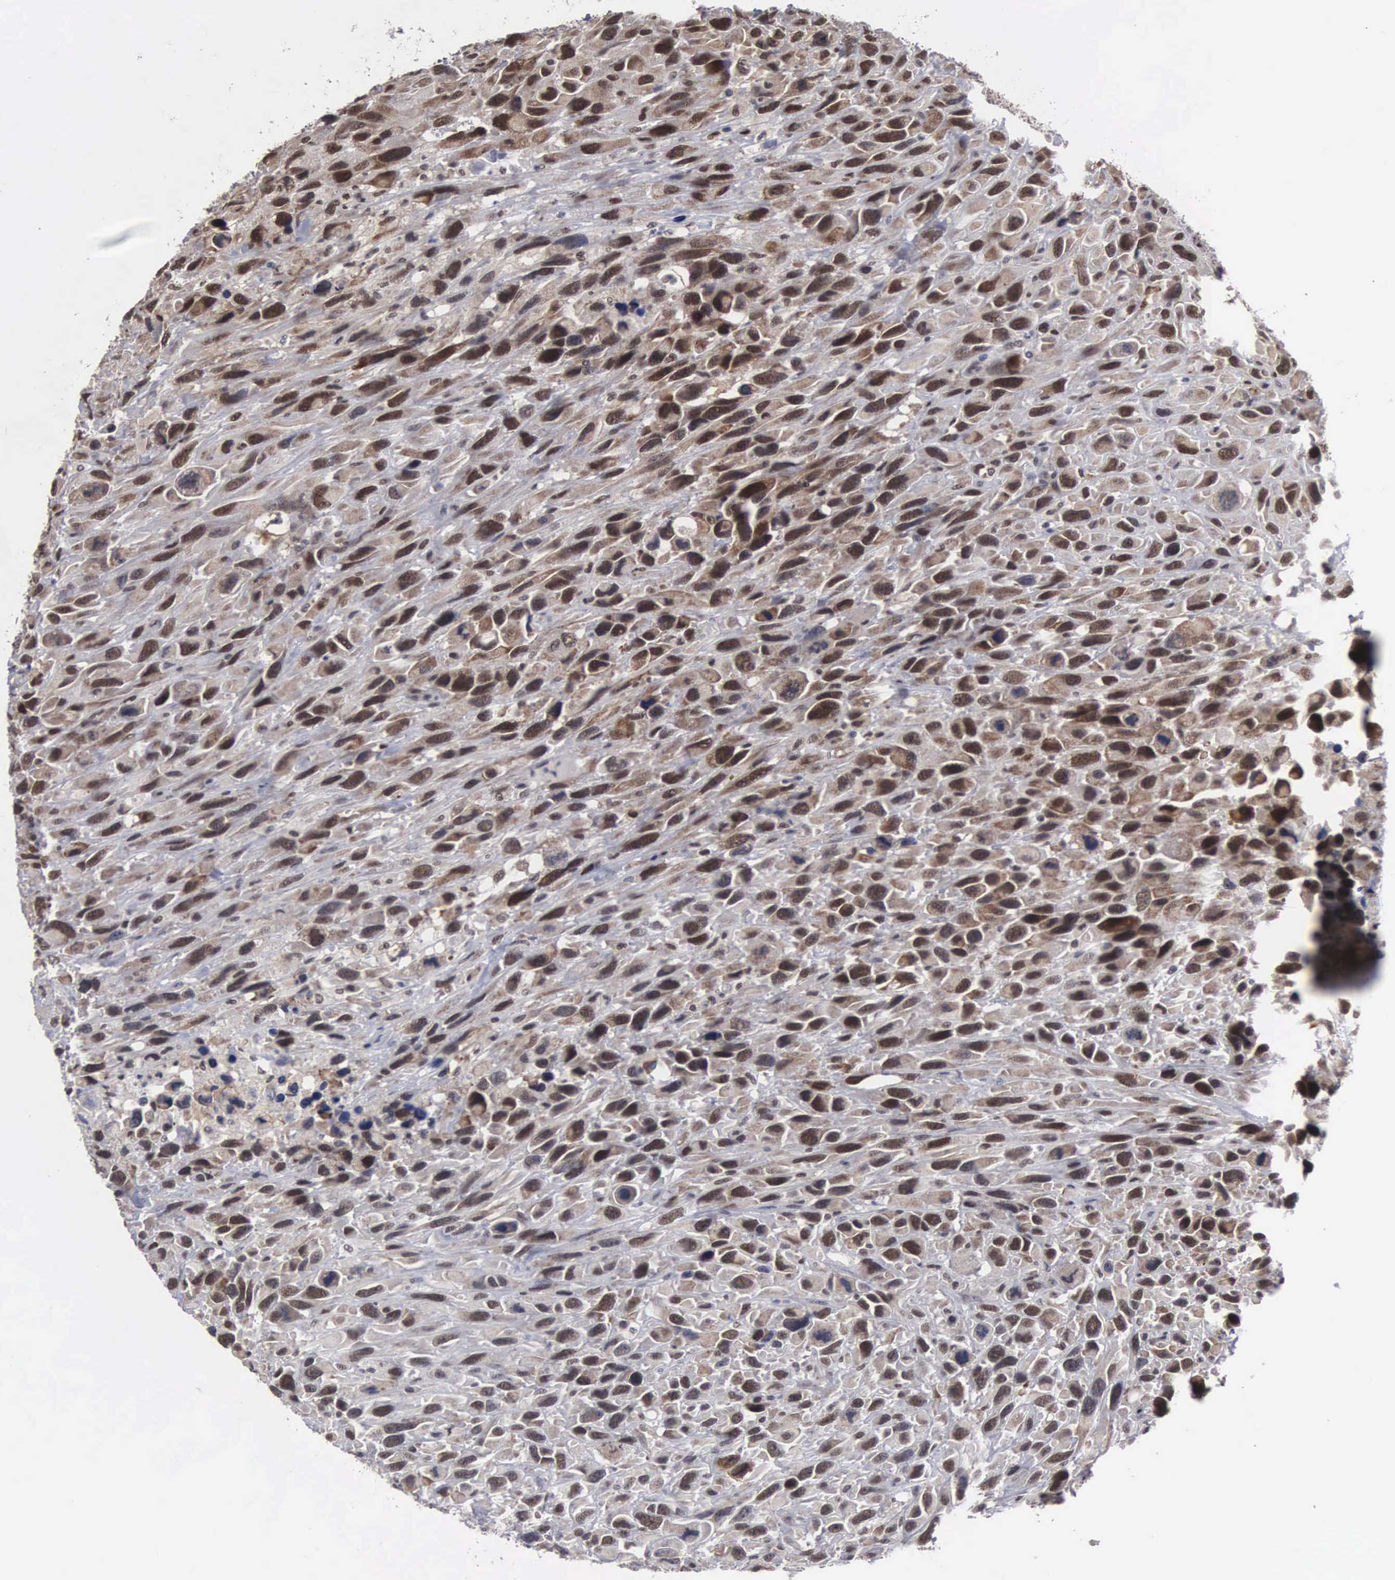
{"staining": {"intensity": "strong", "quantity": ">75%", "location": "nuclear"}, "tissue": "renal cancer", "cell_type": "Tumor cells", "image_type": "cancer", "snomed": [{"axis": "morphology", "description": "Adenocarcinoma, NOS"}, {"axis": "topography", "description": "Kidney"}], "caption": "This is an image of immunohistochemistry (IHC) staining of renal cancer (adenocarcinoma), which shows strong staining in the nuclear of tumor cells.", "gene": "TRMT5", "patient": {"sex": "male", "age": 79}}